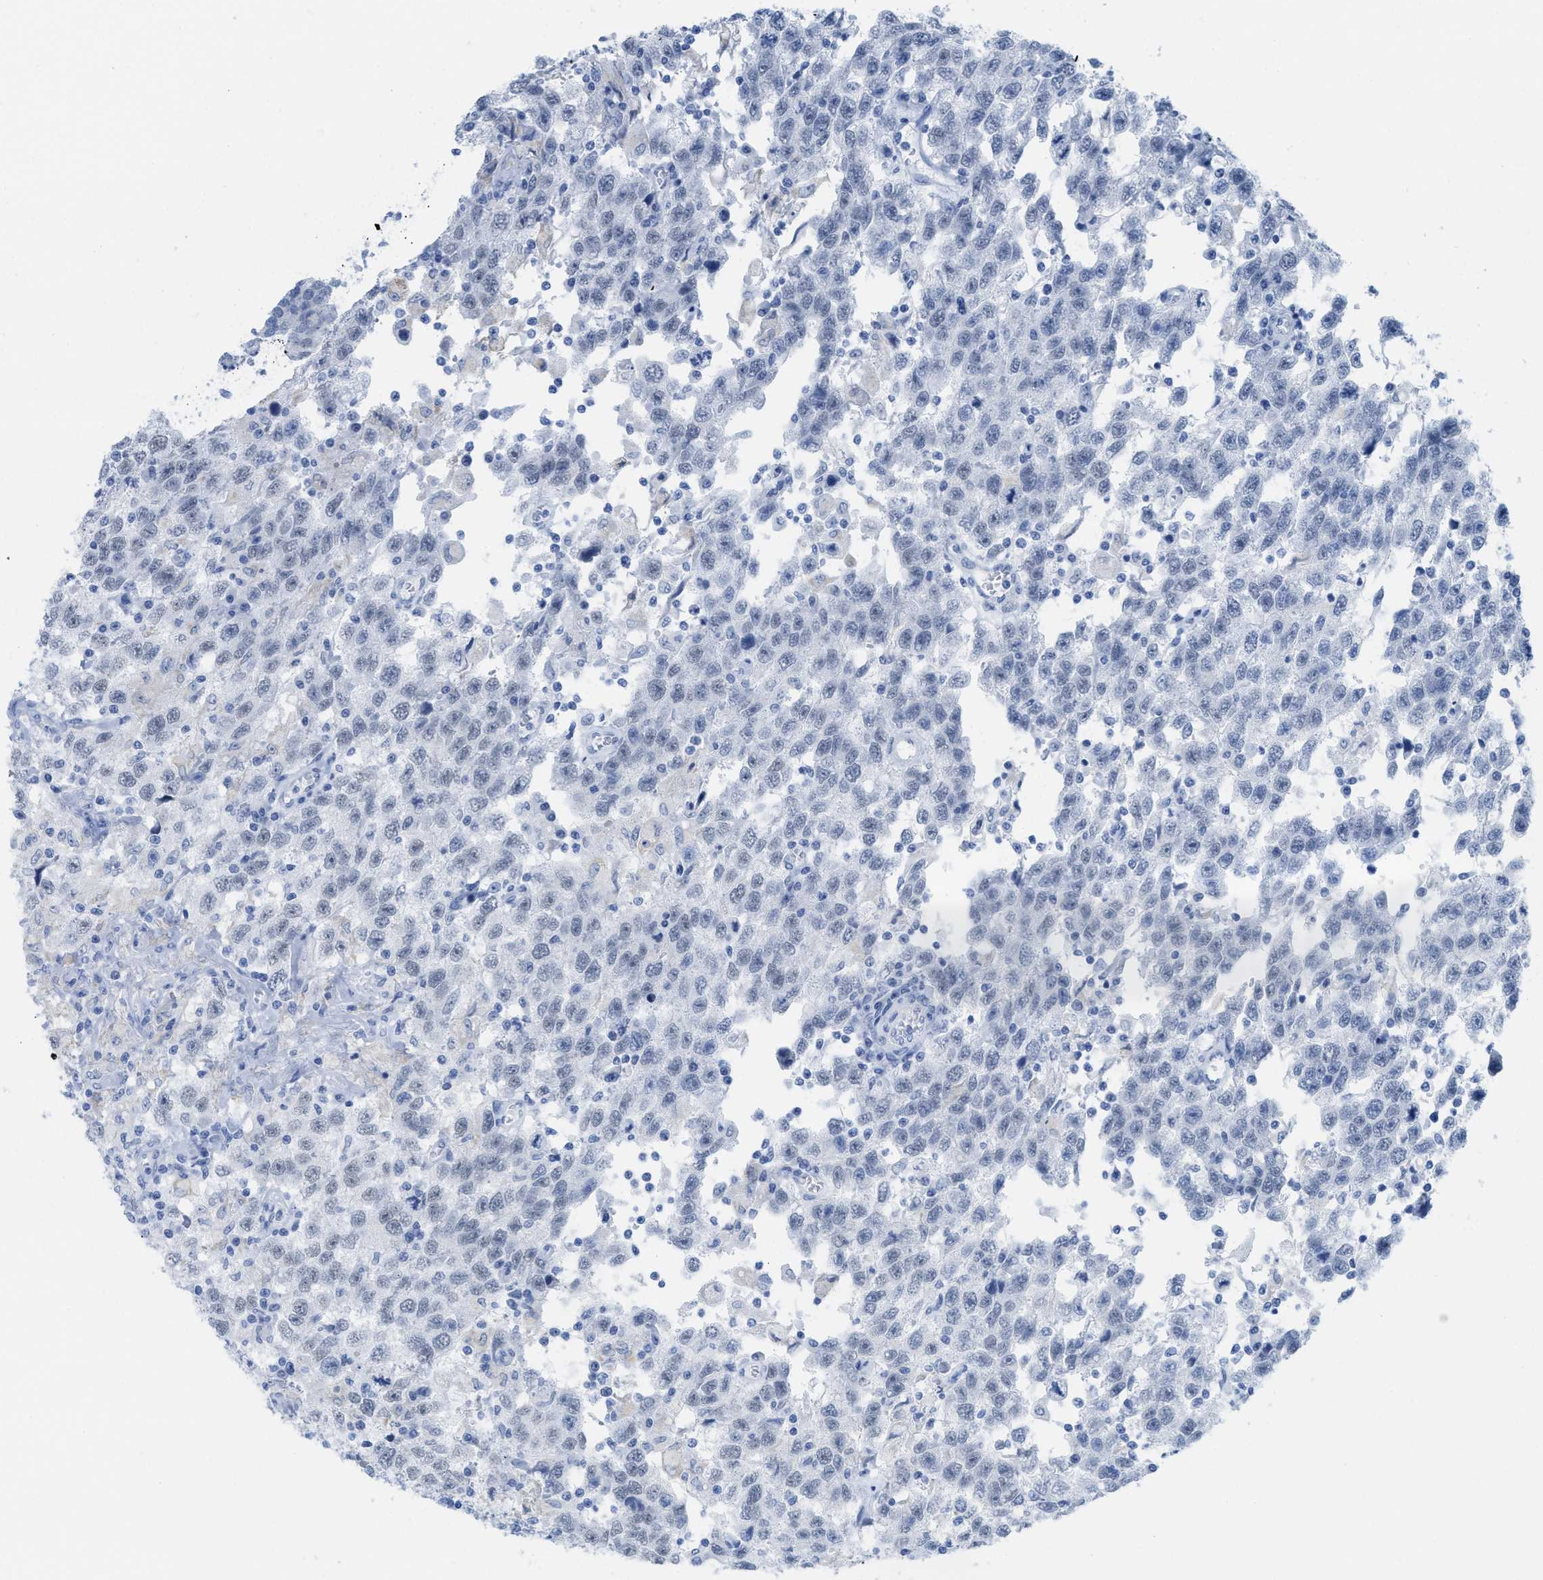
{"staining": {"intensity": "negative", "quantity": "none", "location": "none"}, "tissue": "testis cancer", "cell_type": "Tumor cells", "image_type": "cancer", "snomed": [{"axis": "morphology", "description": "Seminoma, NOS"}, {"axis": "topography", "description": "Testis"}], "caption": "High magnification brightfield microscopy of seminoma (testis) stained with DAB (3,3'-diaminobenzidine) (brown) and counterstained with hematoxylin (blue): tumor cells show no significant positivity. (DAB IHC, high magnification).", "gene": "WDR4", "patient": {"sex": "male", "age": 41}}